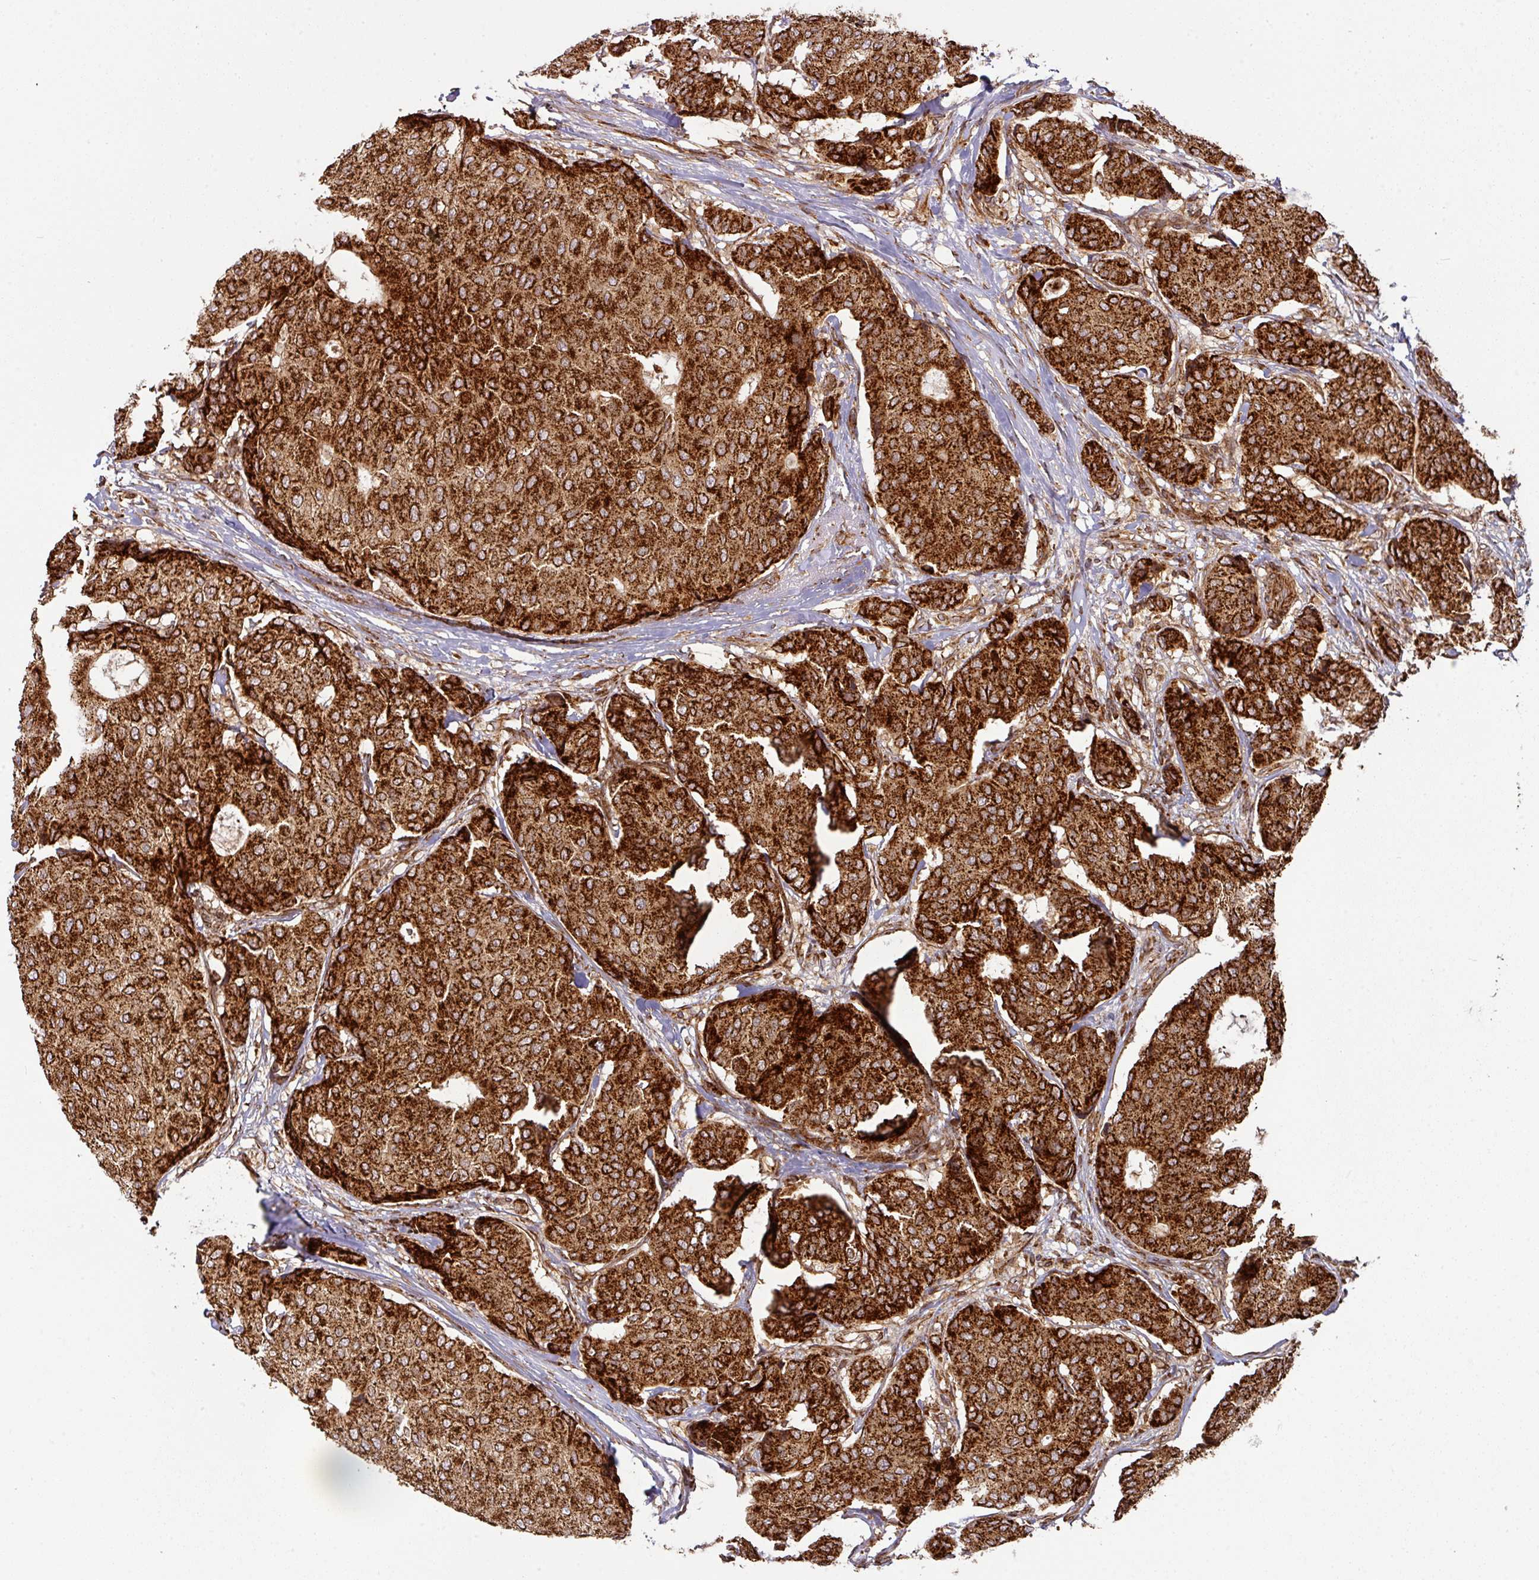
{"staining": {"intensity": "strong", "quantity": ">75%", "location": "cytoplasmic/membranous"}, "tissue": "breast cancer", "cell_type": "Tumor cells", "image_type": "cancer", "snomed": [{"axis": "morphology", "description": "Duct carcinoma"}, {"axis": "topography", "description": "Breast"}], "caption": "This image demonstrates immunohistochemistry staining of human intraductal carcinoma (breast), with high strong cytoplasmic/membranous positivity in about >75% of tumor cells.", "gene": "TRAP1", "patient": {"sex": "female", "age": 75}}